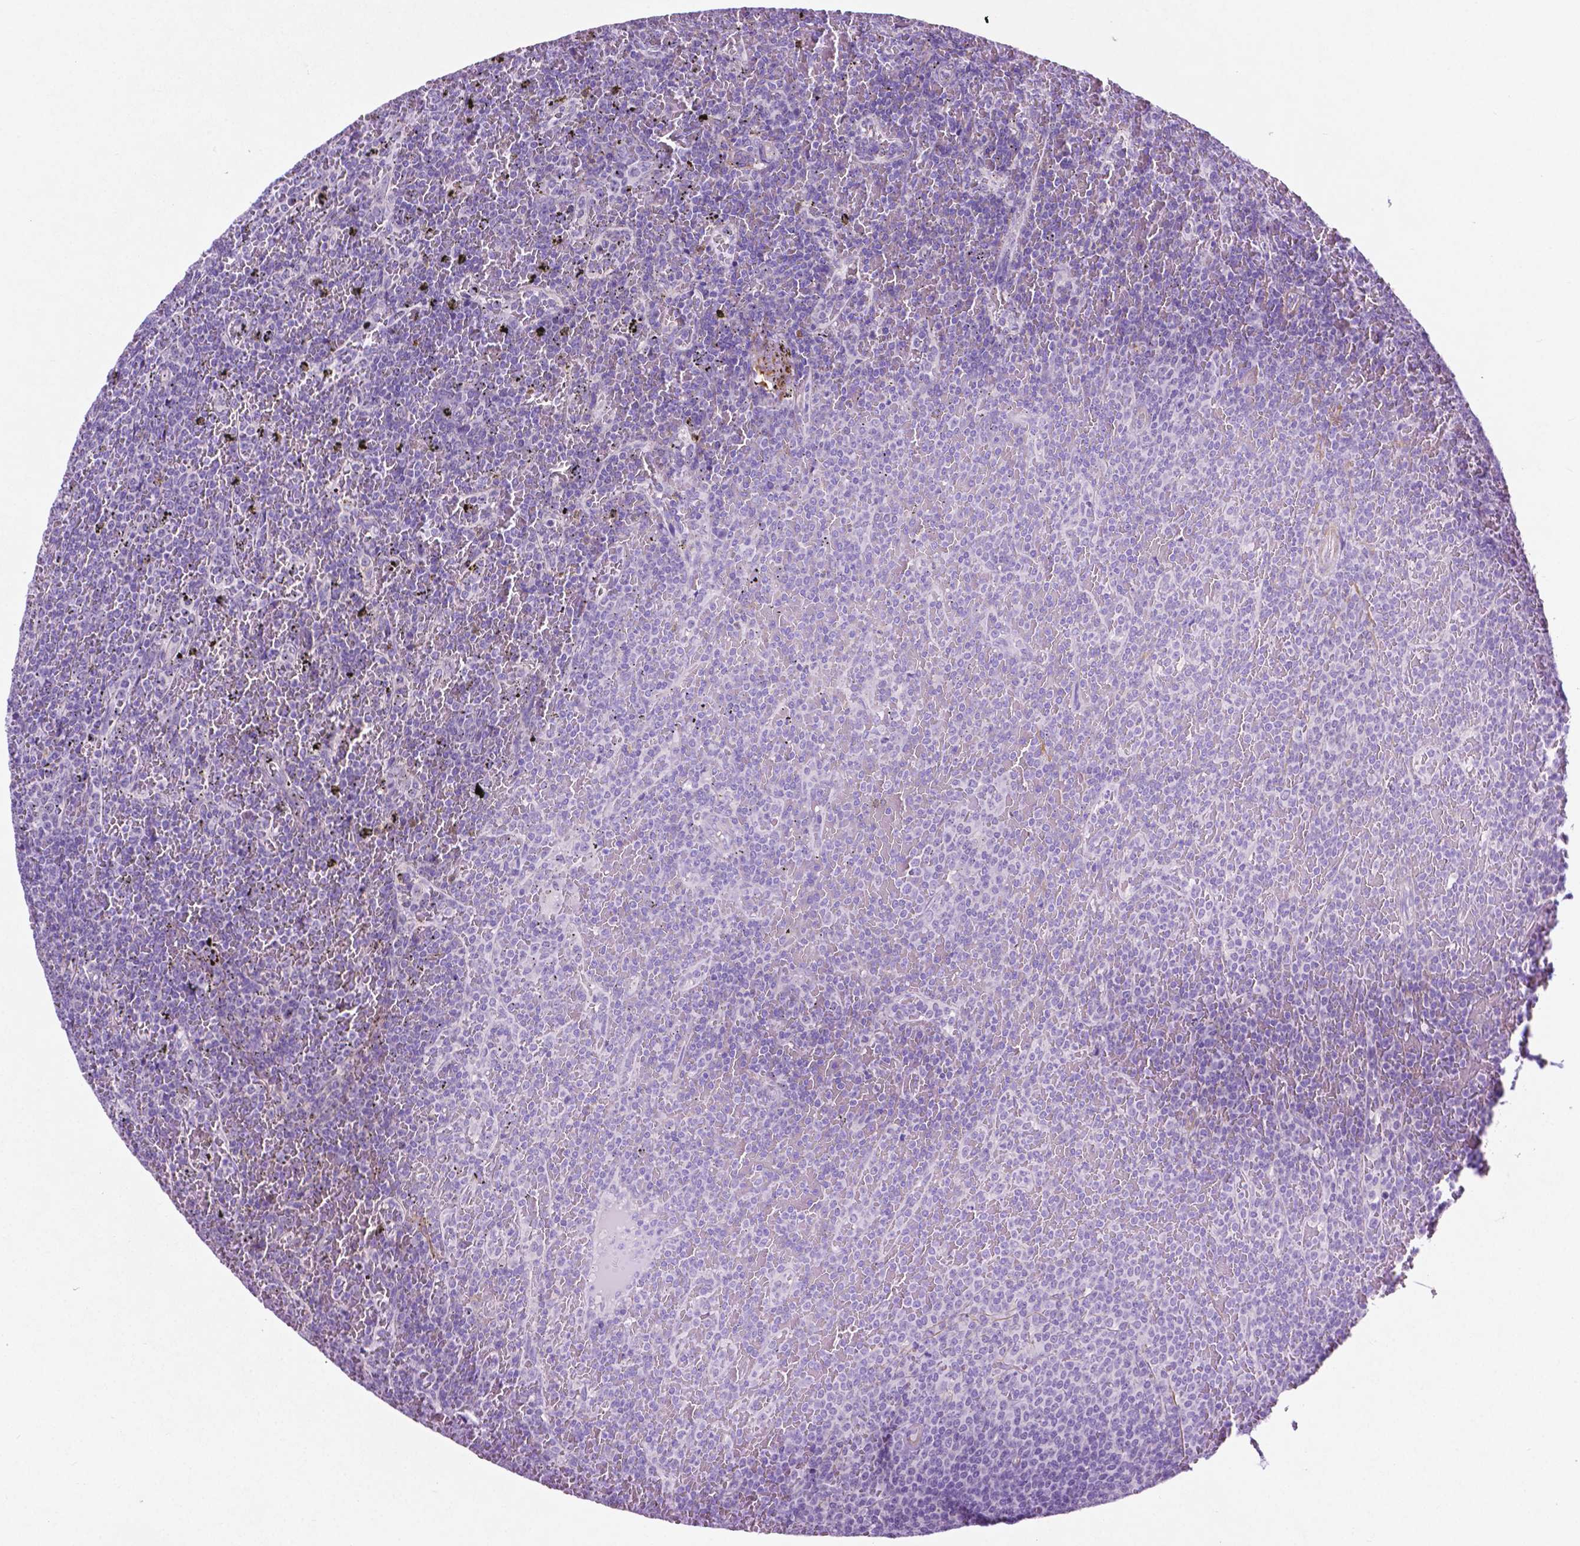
{"staining": {"intensity": "negative", "quantity": "none", "location": "none"}, "tissue": "lymphoma", "cell_type": "Tumor cells", "image_type": "cancer", "snomed": [{"axis": "morphology", "description": "Malignant lymphoma, non-Hodgkin's type, Low grade"}, {"axis": "topography", "description": "Spleen"}], "caption": "Tumor cells are negative for brown protein staining in malignant lymphoma, non-Hodgkin's type (low-grade).", "gene": "ASPG", "patient": {"sex": "female", "age": 77}}